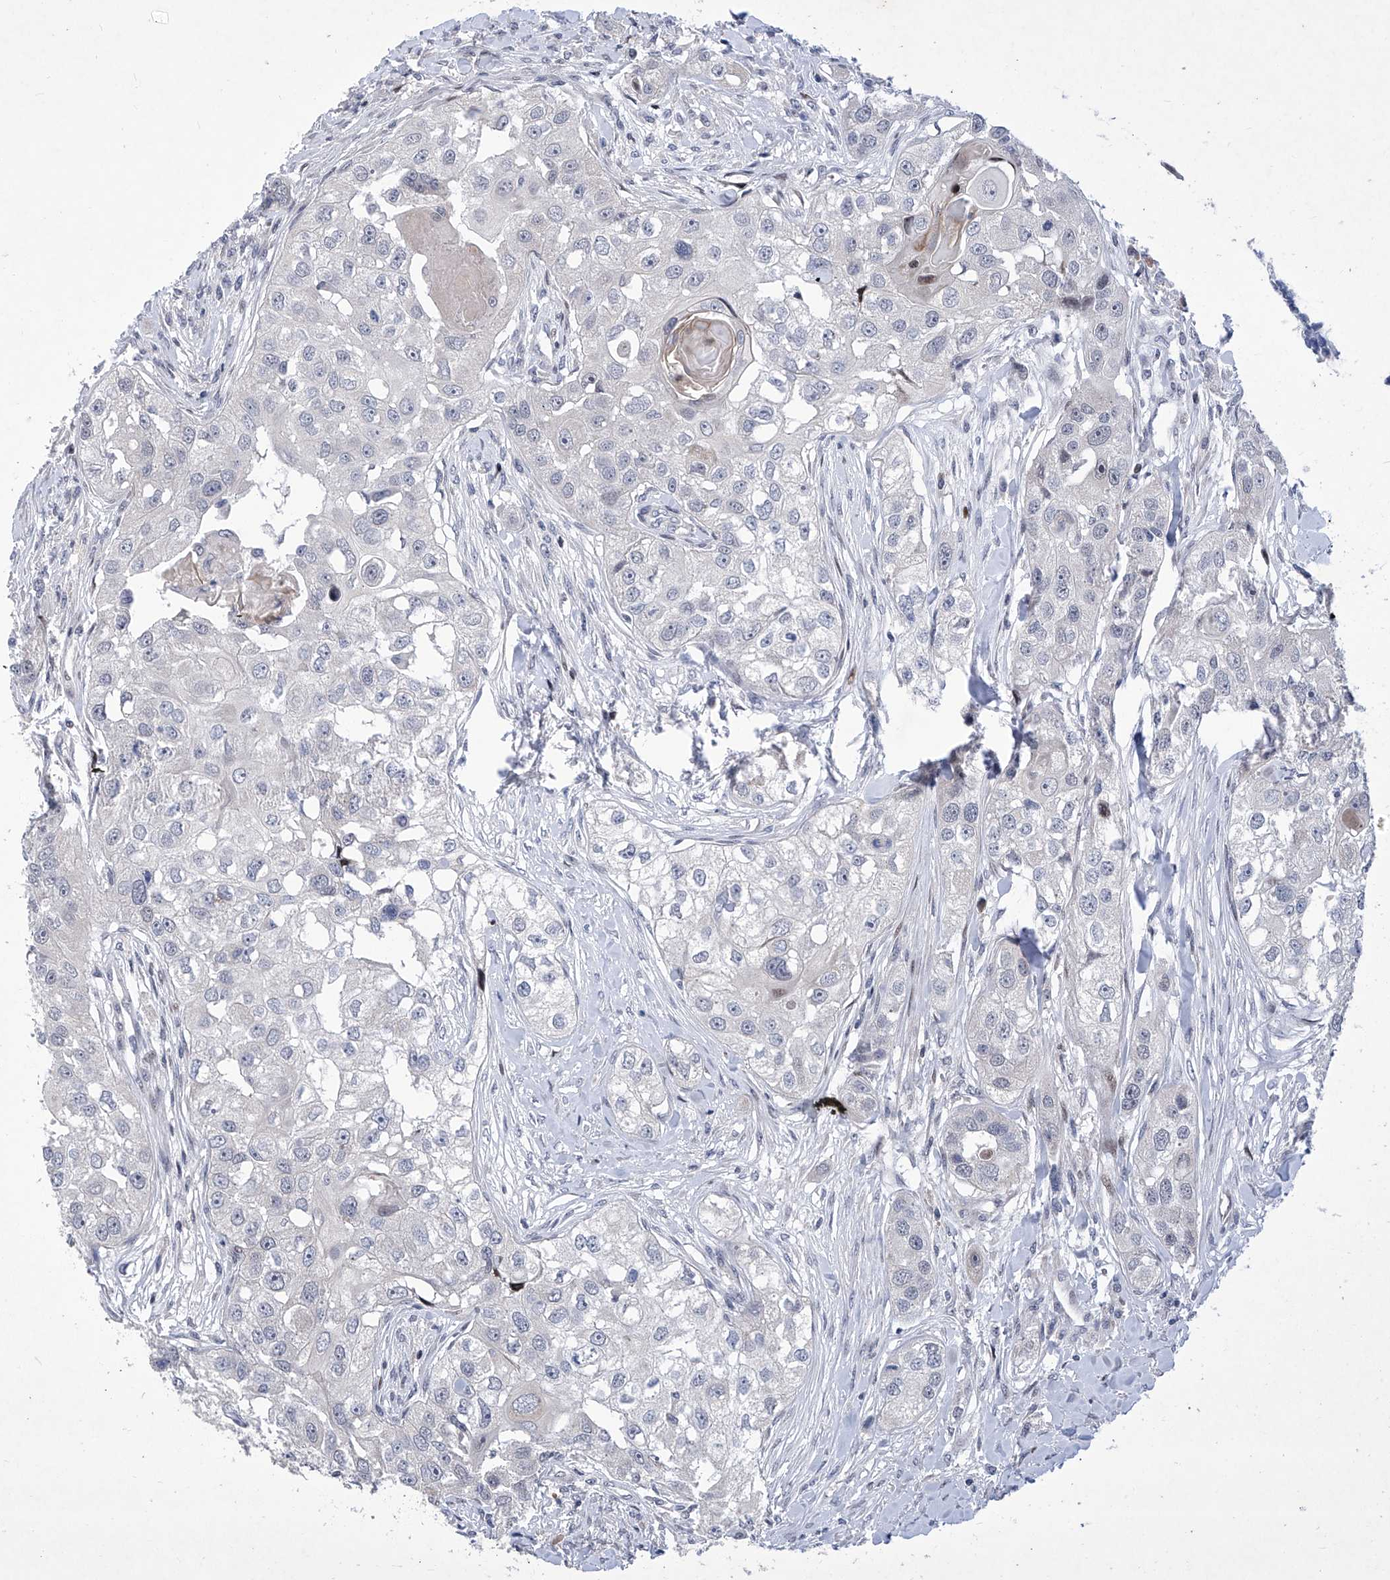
{"staining": {"intensity": "negative", "quantity": "none", "location": "none"}, "tissue": "head and neck cancer", "cell_type": "Tumor cells", "image_type": "cancer", "snomed": [{"axis": "morphology", "description": "Normal tissue, NOS"}, {"axis": "morphology", "description": "Squamous cell carcinoma, NOS"}, {"axis": "topography", "description": "Skeletal muscle"}, {"axis": "topography", "description": "Head-Neck"}], "caption": "High magnification brightfield microscopy of squamous cell carcinoma (head and neck) stained with DAB (brown) and counterstained with hematoxylin (blue): tumor cells show no significant expression. The staining is performed using DAB brown chromogen with nuclei counter-stained in using hematoxylin.", "gene": "NUFIP1", "patient": {"sex": "male", "age": 51}}